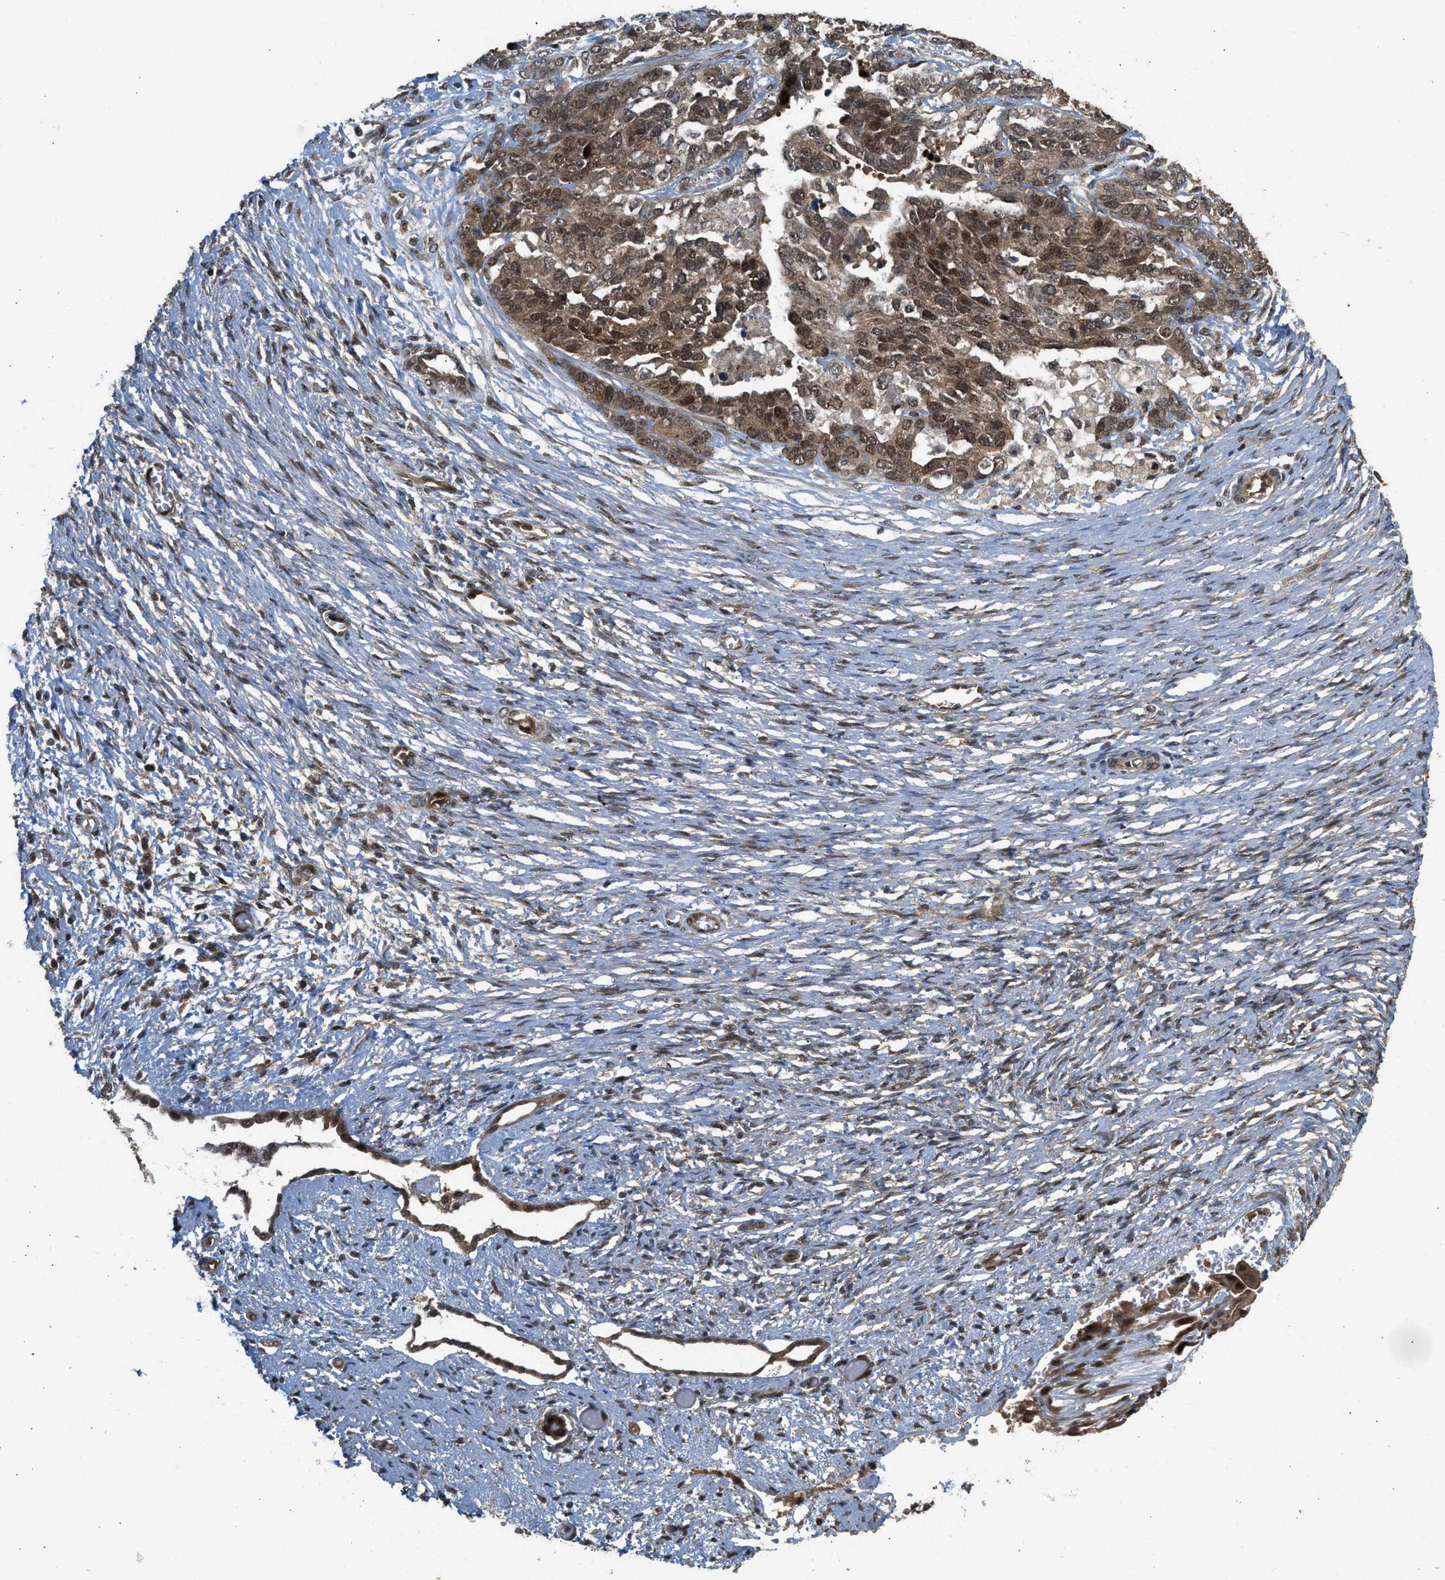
{"staining": {"intensity": "moderate", "quantity": ">75%", "location": "cytoplasmic/membranous,nuclear"}, "tissue": "ovarian cancer", "cell_type": "Tumor cells", "image_type": "cancer", "snomed": [{"axis": "morphology", "description": "Cystadenocarcinoma, serous, NOS"}, {"axis": "topography", "description": "Ovary"}], "caption": "The image shows staining of ovarian serous cystadenocarcinoma, revealing moderate cytoplasmic/membranous and nuclear protein positivity (brown color) within tumor cells.", "gene": "GET1", "patient": {"sex": "female", "age": 44}}